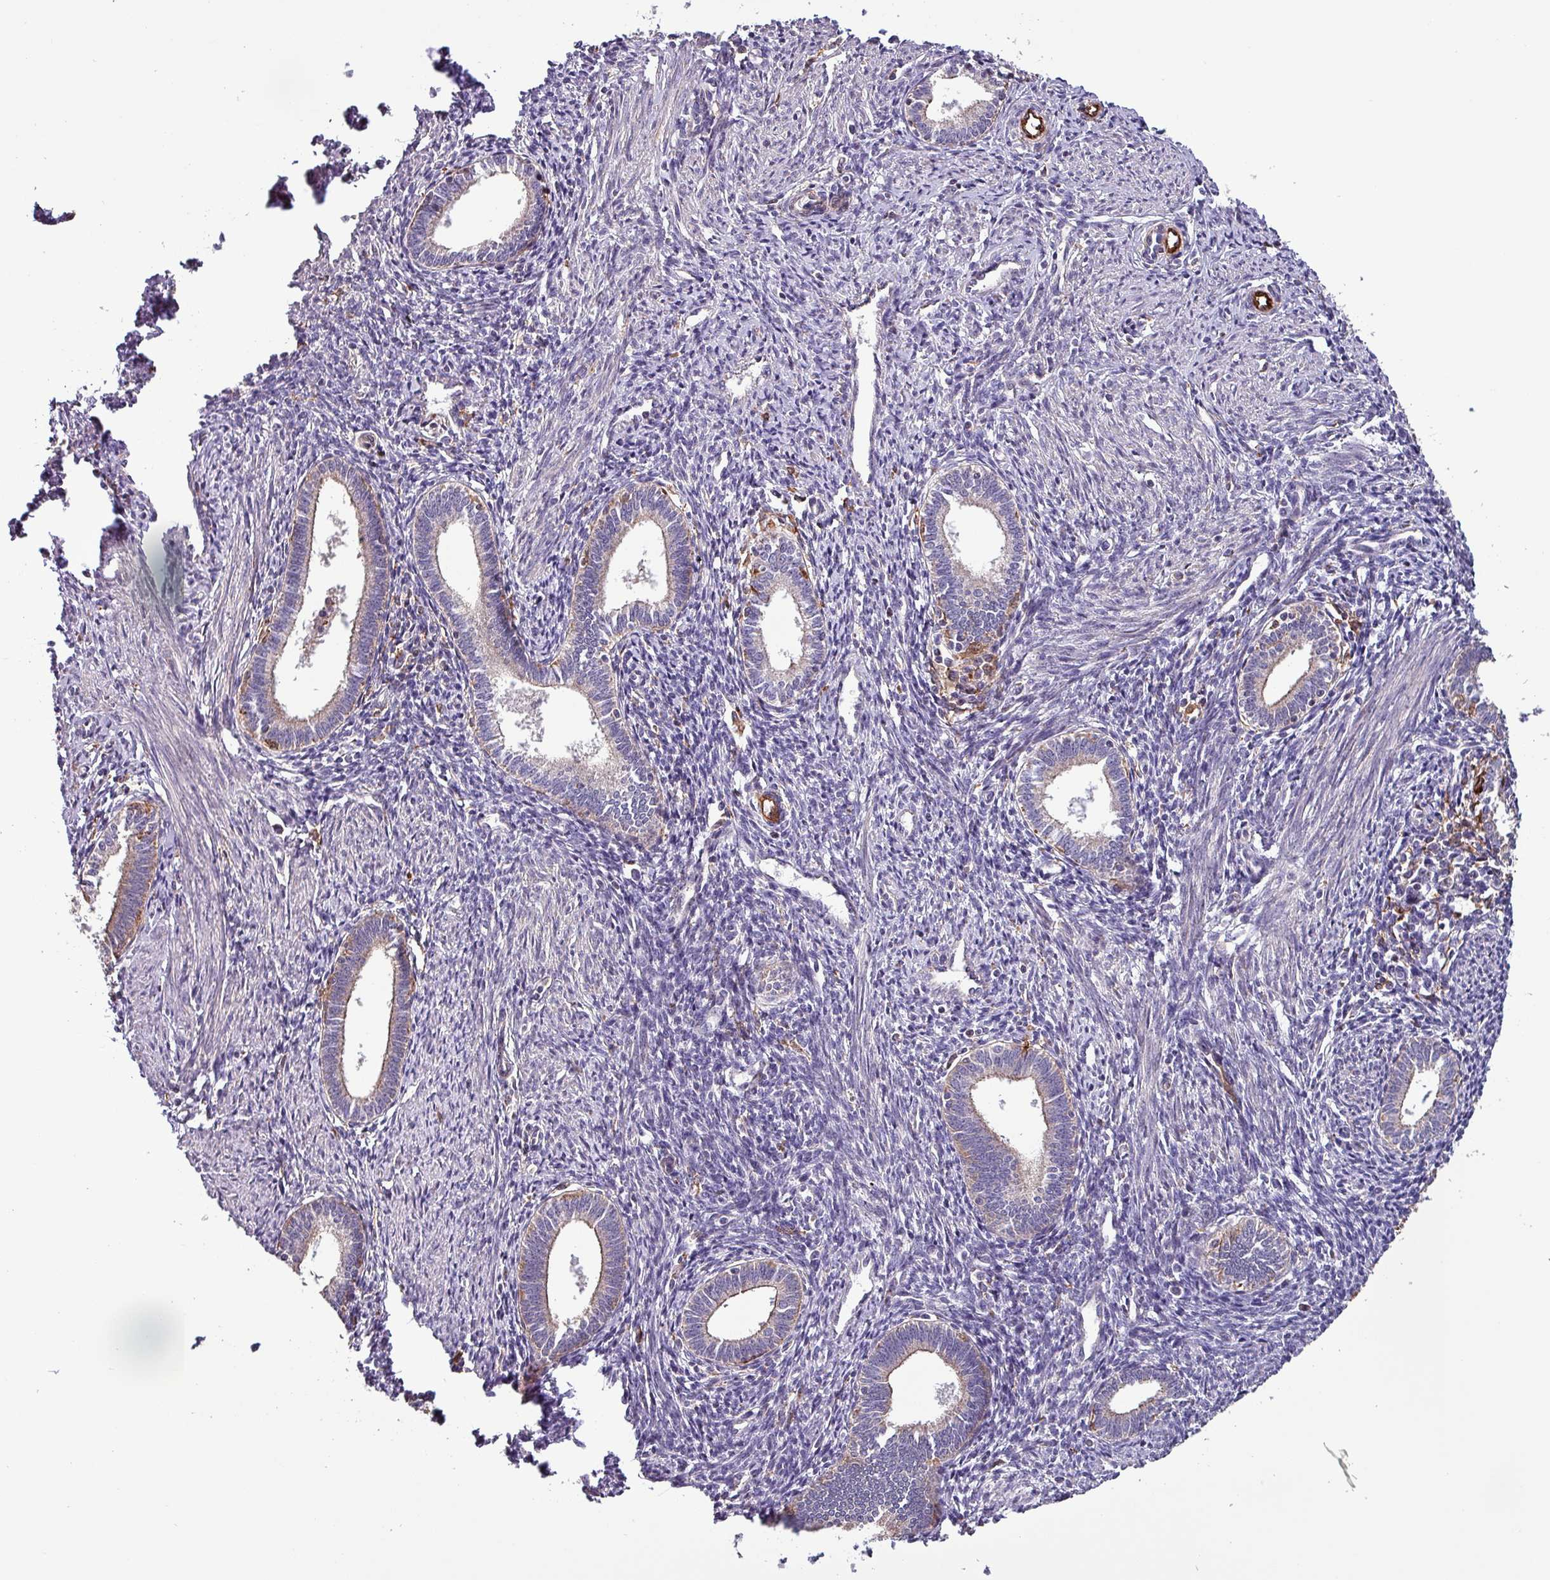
{"staining": {"intensity": "negative", "quantity": "none", "location": "none"}, "tissue": "endometrium", "cell_type": "Cells in endometrial stroma", "image_type": "normal", "snomed": [{"axis": "morphology", "description": "Normal tissue, NOS"}, {"axis": "topography", "description": "Endometrium"}], "caption": "This is an IHC photomicrograph of benign endometrium. There is no positivity in cells in endometrial stroma.", "gene": "SCIN", "patient": {"sex": "female", "age": 41}}